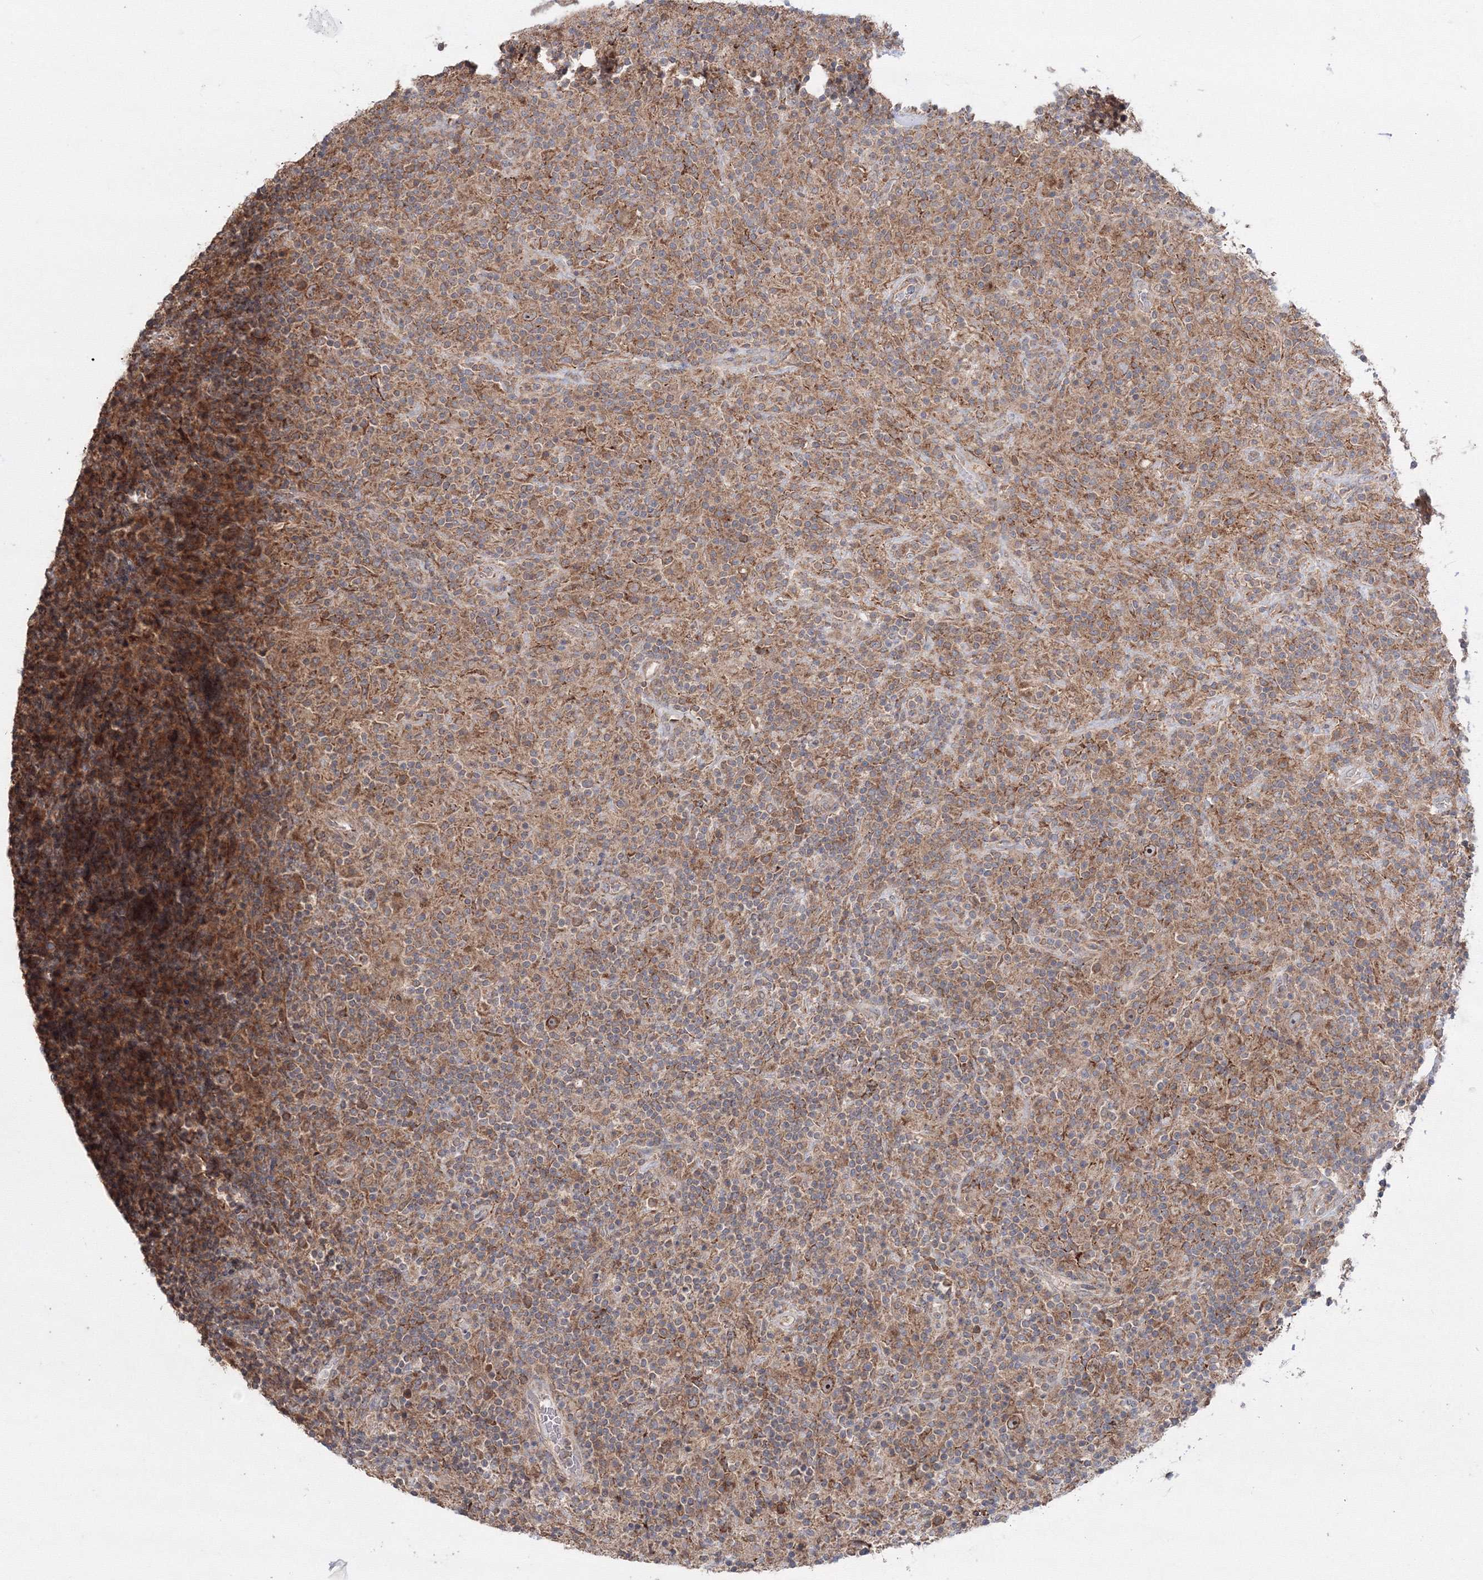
{"staining": {"intensity": "strong", "quantity": ">75%", "location": "cytoplasmic/membranous,nuclear"}, "tissue": "lymphoma", "cell_type": "Tumor cells", "image_type": "cancer", "snomed": [{"axis": "morphology", "description": "Hodgkin's disease, NOS"}, {"axis": "topography", "description": "Lymph node"}], "caption": "IHC photomicrograph of neoplastic tissue: human Hodgkin's disease stained using IHC reveals high levels of strong protein expression localized specifically in the cytoplasmic/membranous and nuclear of tumor cells, appearing as a cytoplasmic/membranous and nuclear brown color.", "gene": "PEX13", "patient": {"sex": "male", "age": 70}}